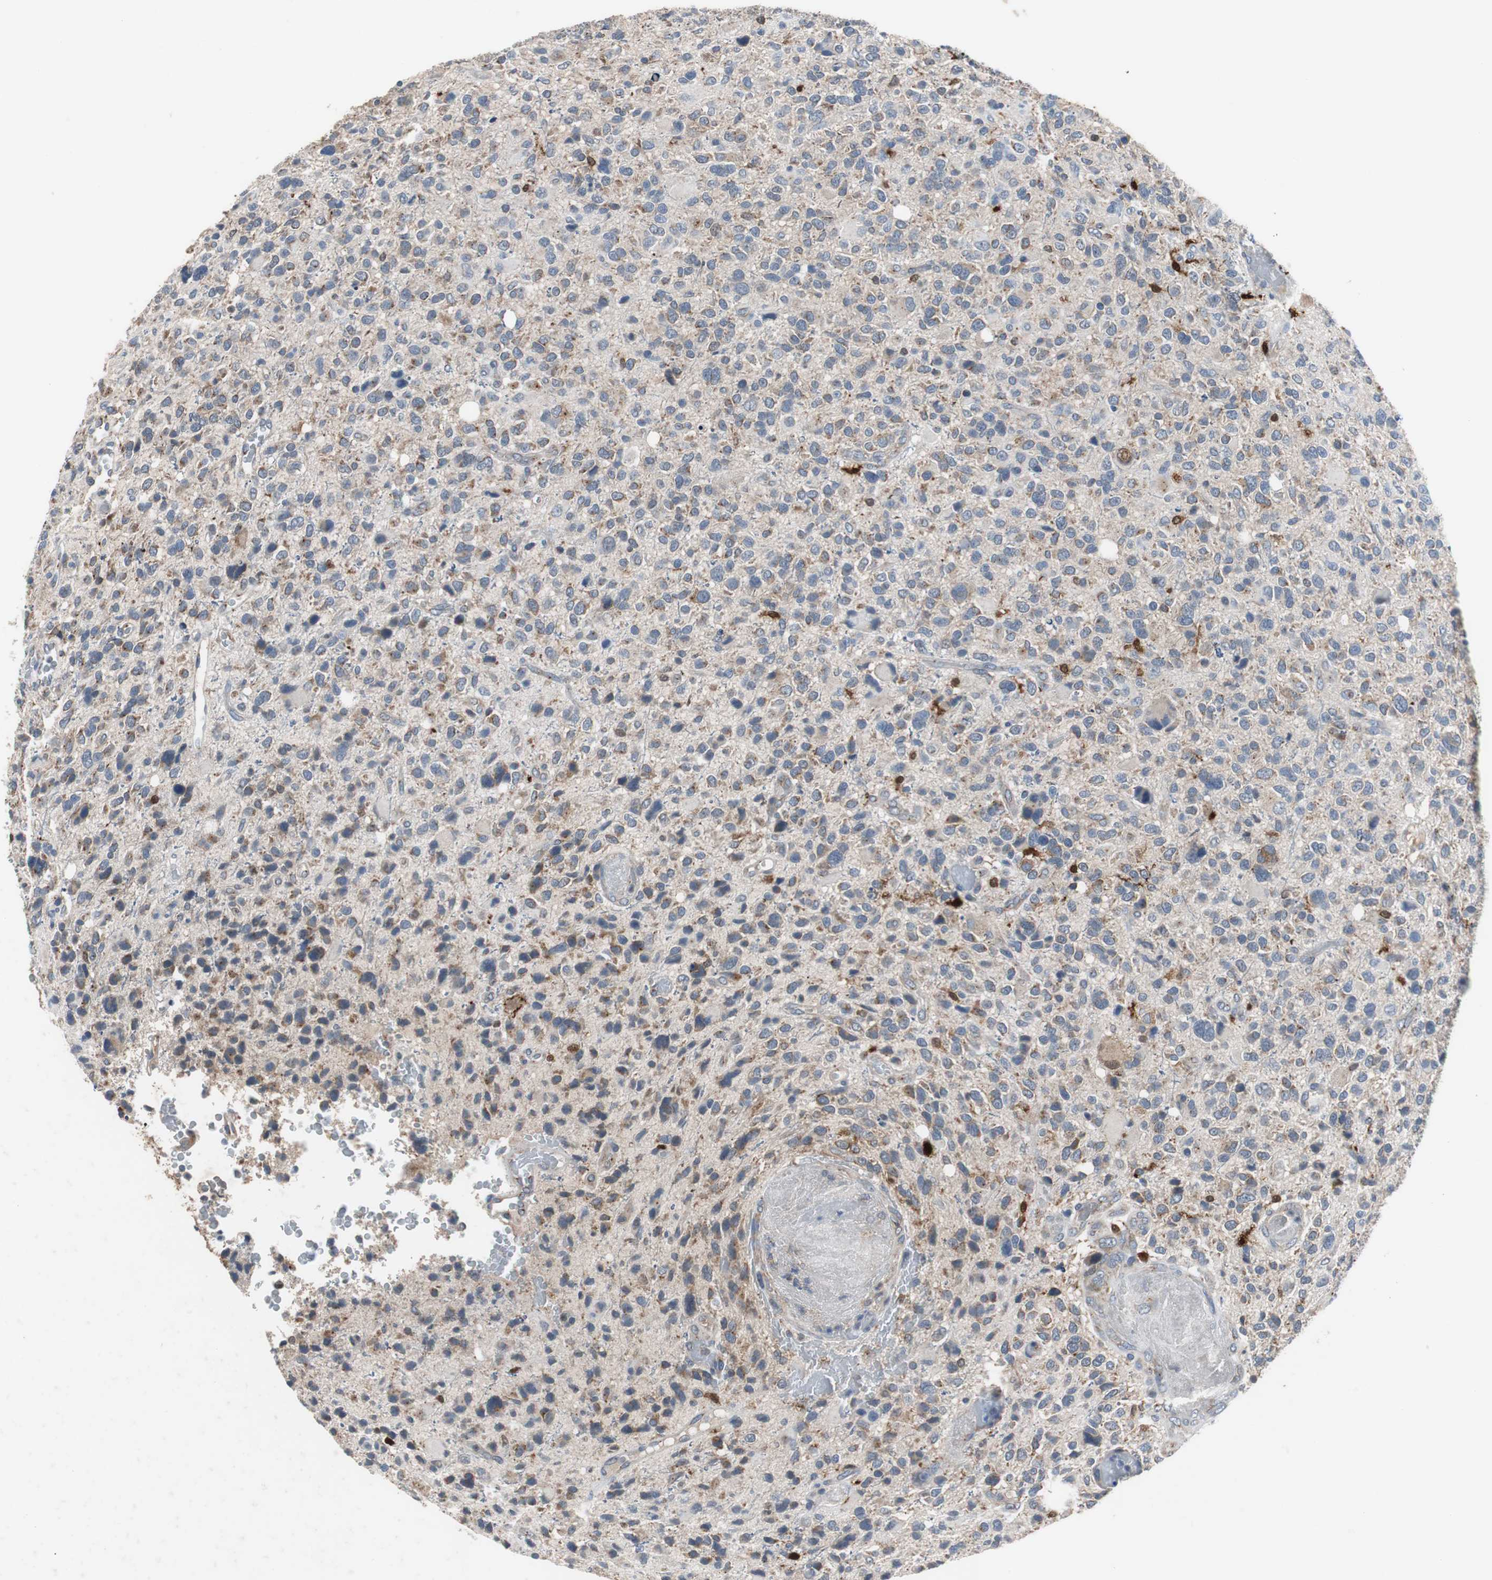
{"staining": {"intensity": "moderate", "quantity": "25%-75%", "location": "cytoplasmic/membranous"}, "tissue": "glioma", "cell_type": "Tumor cells", "image_type": "cancer", "snomed": [{"axis": "morphology", "description": "Glioma, malignant, High grade"}, {"axis": "topography", "description": "Brain"}], "caption": "IHC photomicrograph of human glioma stained for a protein (brown), which shows medium levels of moderate cytoplasmic/membranous positivity in approximately 25%-75% of tumor cells.", "gene": "CALB2", "patient": {"sex": "male", "age": 48}}